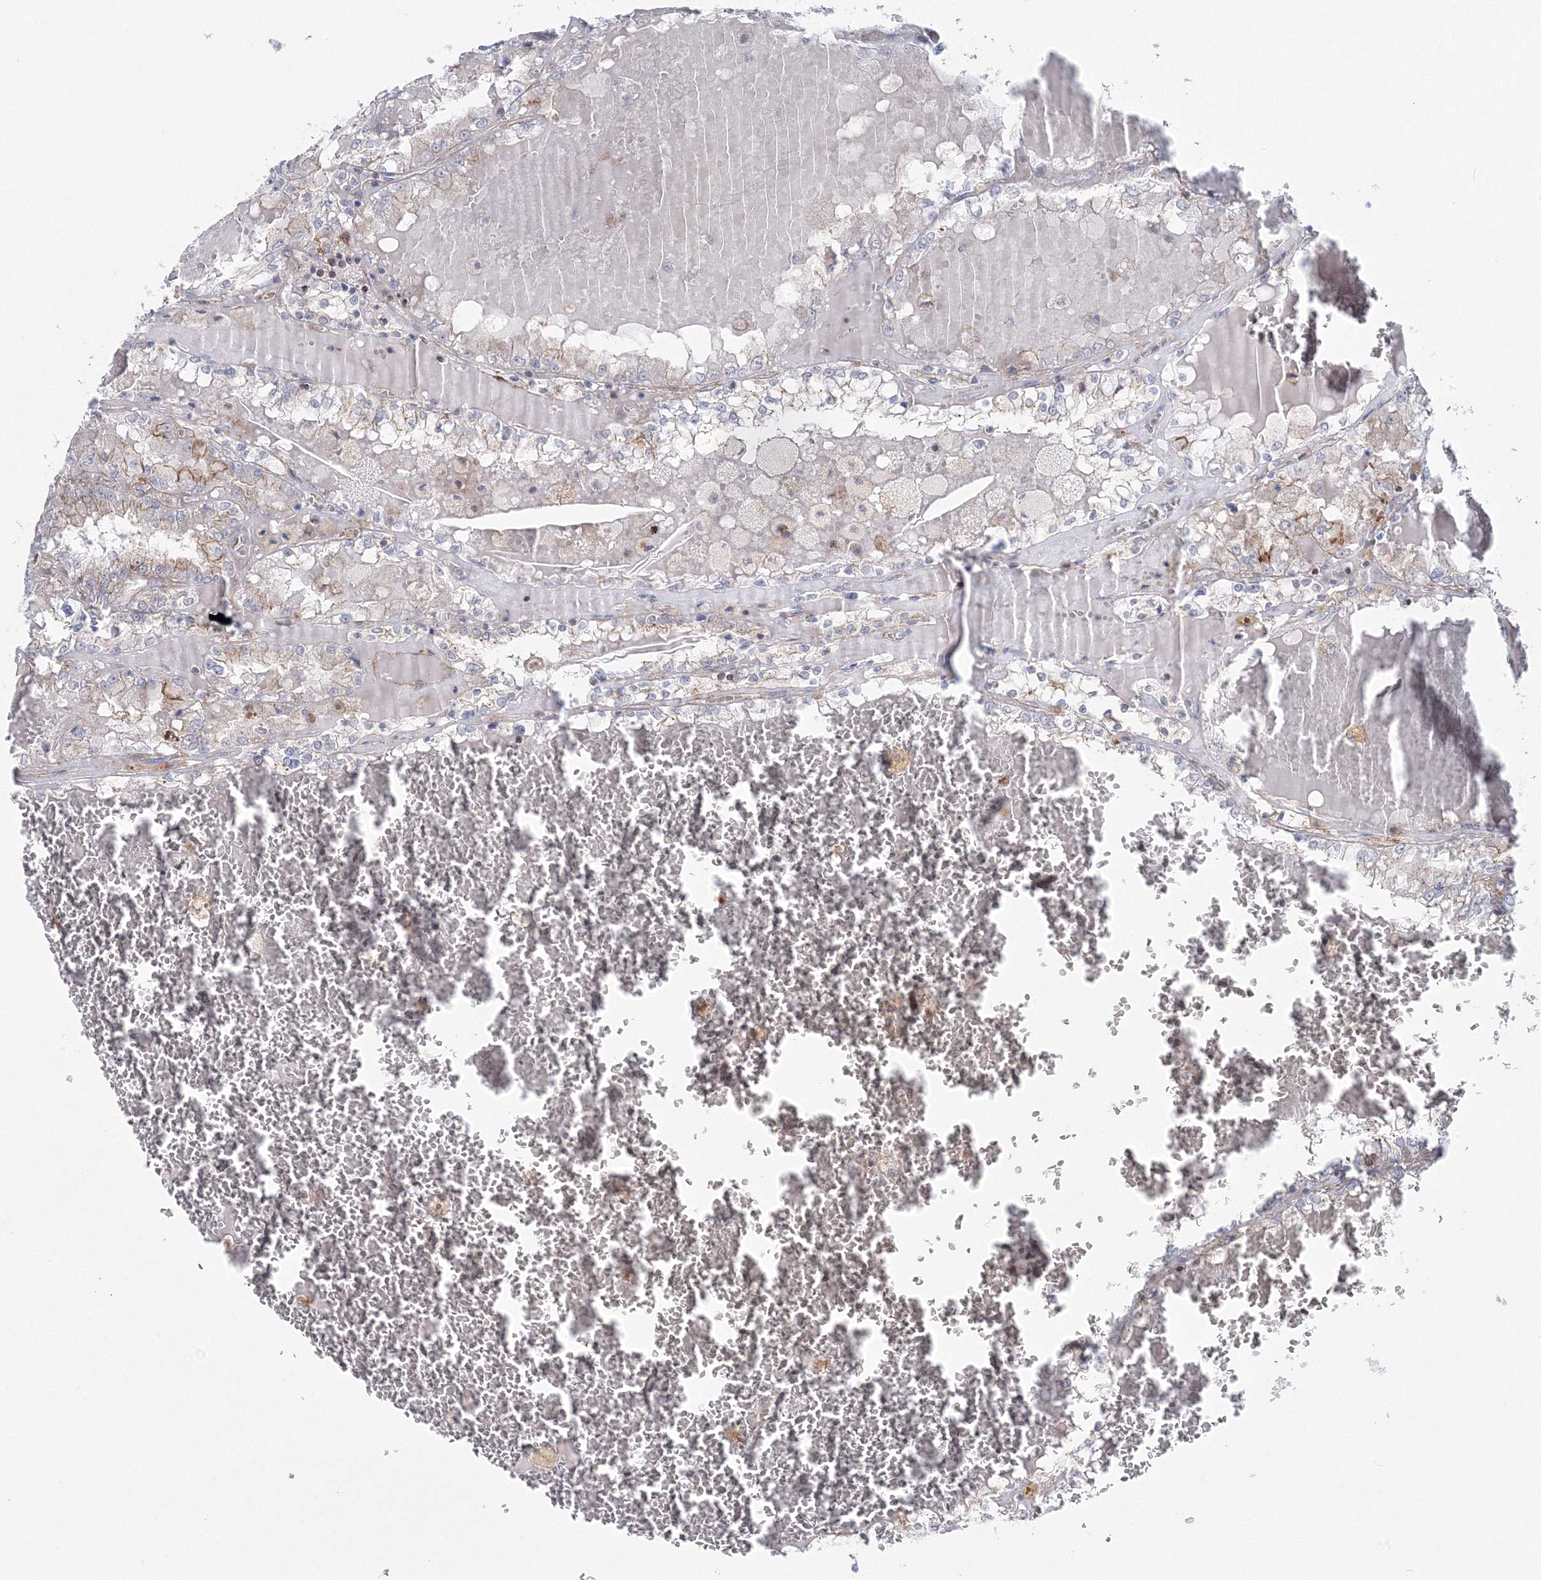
{"staining": {"intensity": "negative", "quantity": "none", "location": "none"}, "tissue": "renal cancer", "cell_type": "Tumor cells", "image_type": "cancer", "snomed": [{"axis": "morphology", "description": "Adenocarcinoma, NOS"}, {"axis": "topography", "description": "Kidney"}], "caption": "High magnification brightfield microscopy of renal cancer (adenocarcinoma) stained with DAB (3,3'-diaminobenzidine) (brown) and counterstained with hematoxylin (blue): tumor cells show no significant positivity. Nuclei are stained in blue.", "gene": "GGA2", "patient": {"sex": "female", "age": 56}}